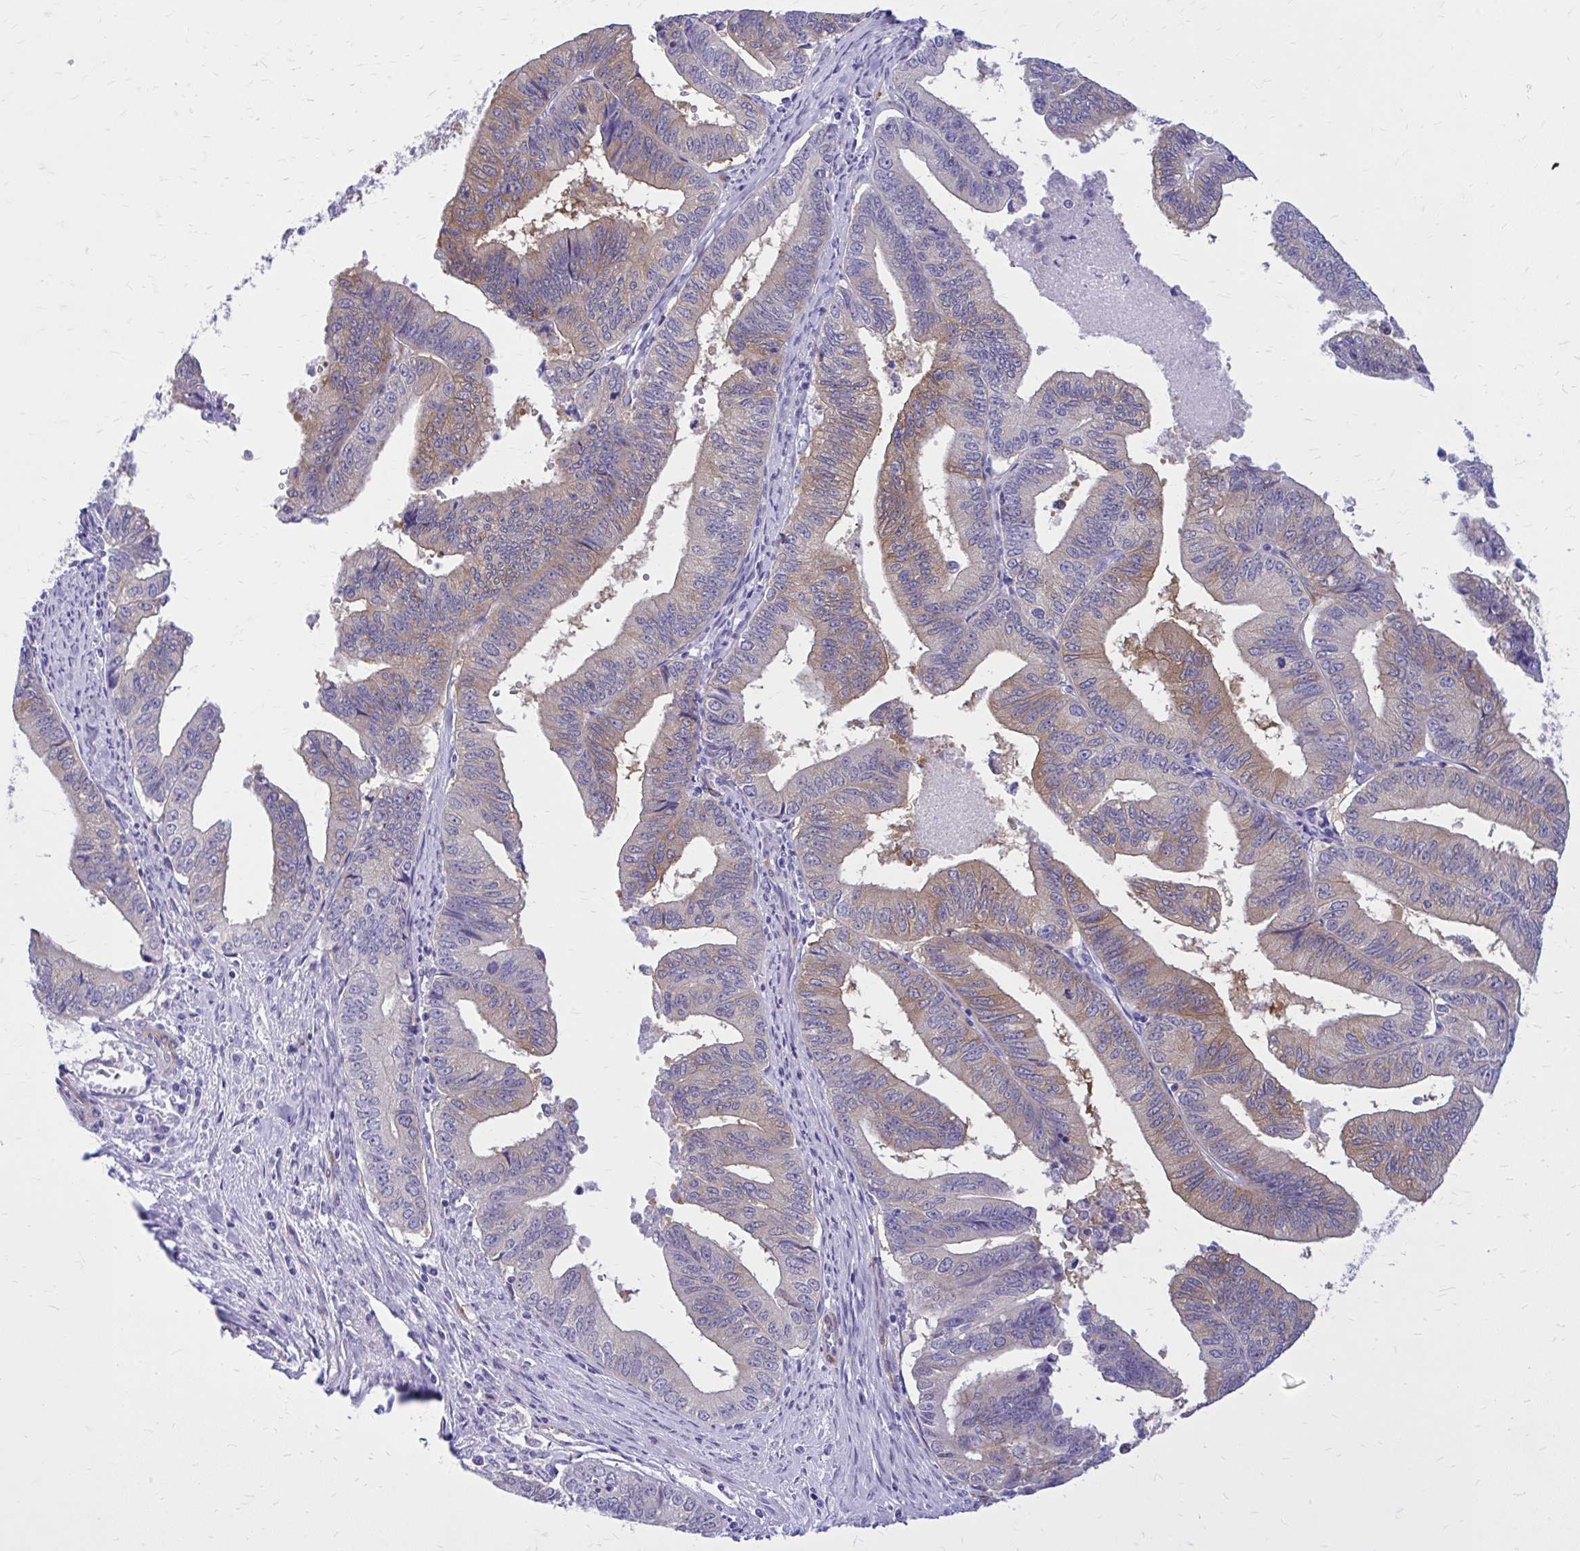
{"staining": {"intensity": "weak", "quantity": "25%-75%", "location": "cytoplasmic/membranous"}, "tissue": "endometrial cancer", "cell_type": "Tumor cells", "image_type": "cancer", "snomed": [{"axis": "morphology", "description": "Adenocarcinoma, NOS"}, {"axis": "topography", "description": "Endometrium"}], "caption": "Approximately 25%-75% of tumor cells in endometrial cancer (adenocarcinoma) display weak cytoplasmic/membranous protein staining as visualized by brown immunohistochemical staining.", "gene": "EPB41L1", "patient": {"sex": "female", "age": 65}}